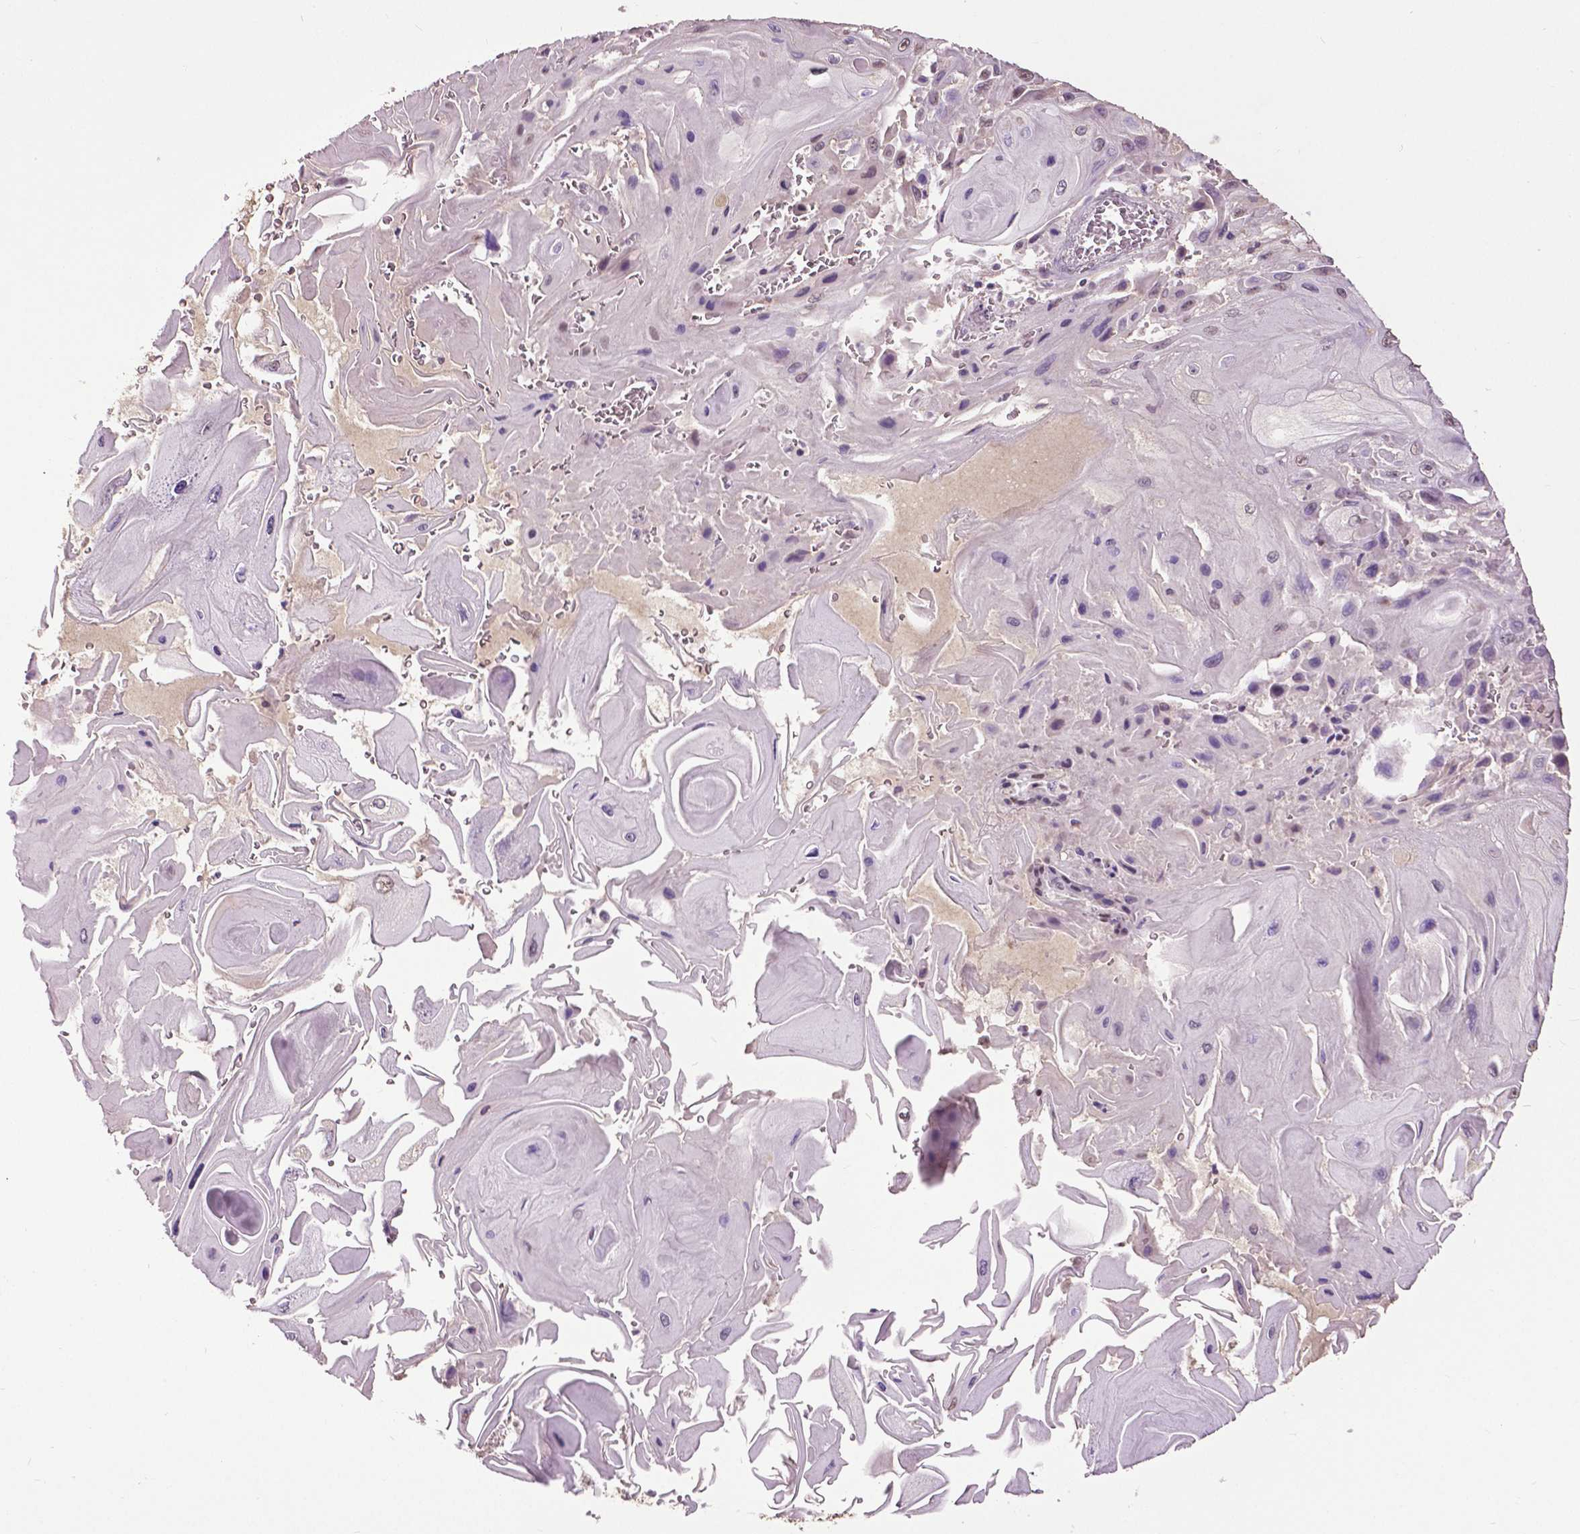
{"staining": {"intensity": "weak", "quantity": "<25%", "location": "nuclear"}, "tissue": "skin cancer", "cell_type": "Tumor cells", "image_type": "cancer", "snomed": [{"axis": "morphology", "description": "Squamous cell carcinoma, NOS"}, {"axis": "topography", "description": "Skin"}], "caption": "Image shows no protein expression in tumor cells of skin cancer tissue.", "gene": "RUNX3", "patient": {"sex": "female", "age": 94}}